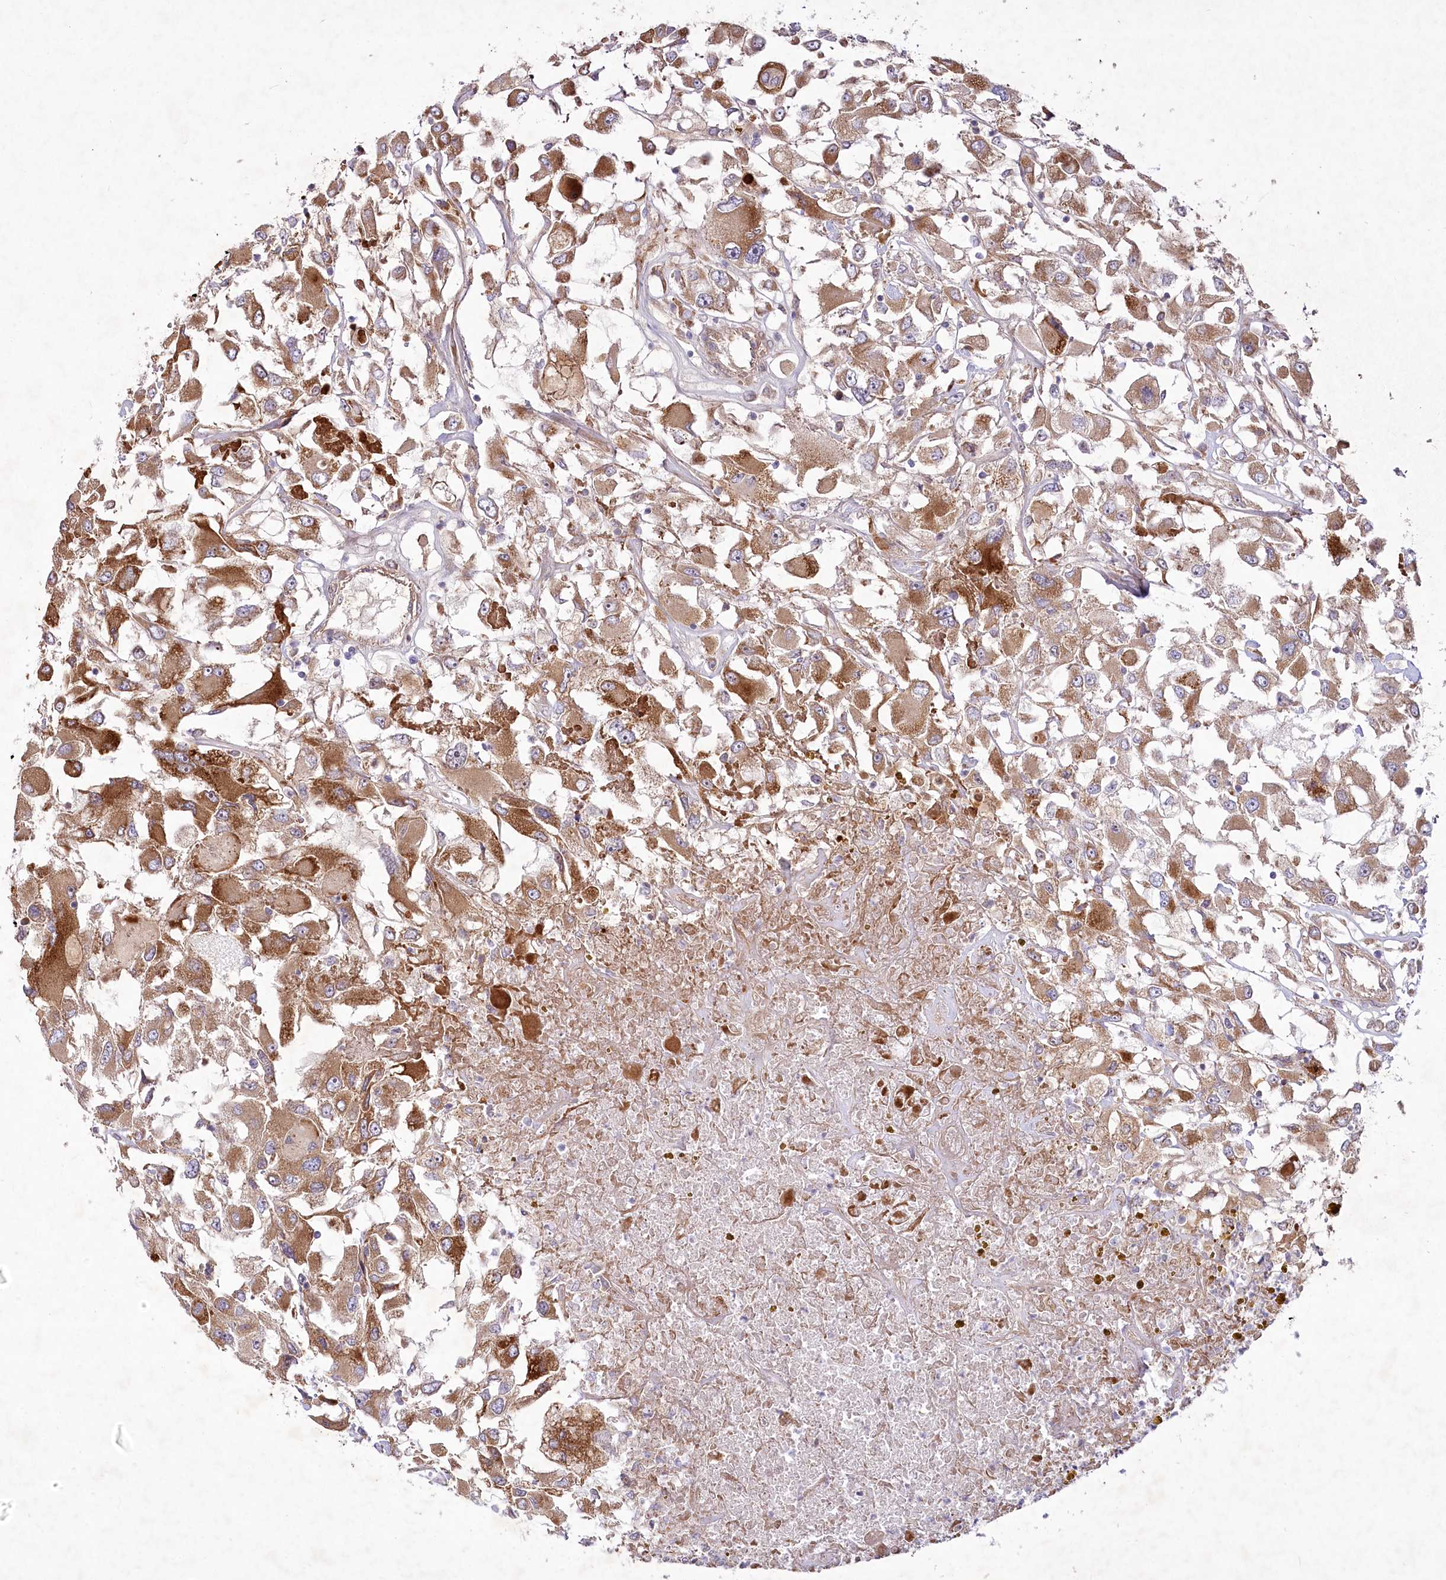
{"staining": {"intensity": "moderate", "quantity": ">75%", "location": "cytoplasmic/membranous"}, "tissue": "renal cancer", "cell_type": "Tumor cells", "image_type": "cancer", "snomed": [{"axis": "morphology", "description": "Adenocarcinoma, NOS"}, {"axis": "topography", "description": "Kidney"}], "caption": "The micrograph shows staining of renal adenocarcinoma, revealing moderate cytoplasmic/membranous protein positivity (brown color) within tumor cells. The protein is shown in brown color, while the nuclei are stained blue.", "gene": "PSTK", "patient": {"sex": "female", "age": 52}}